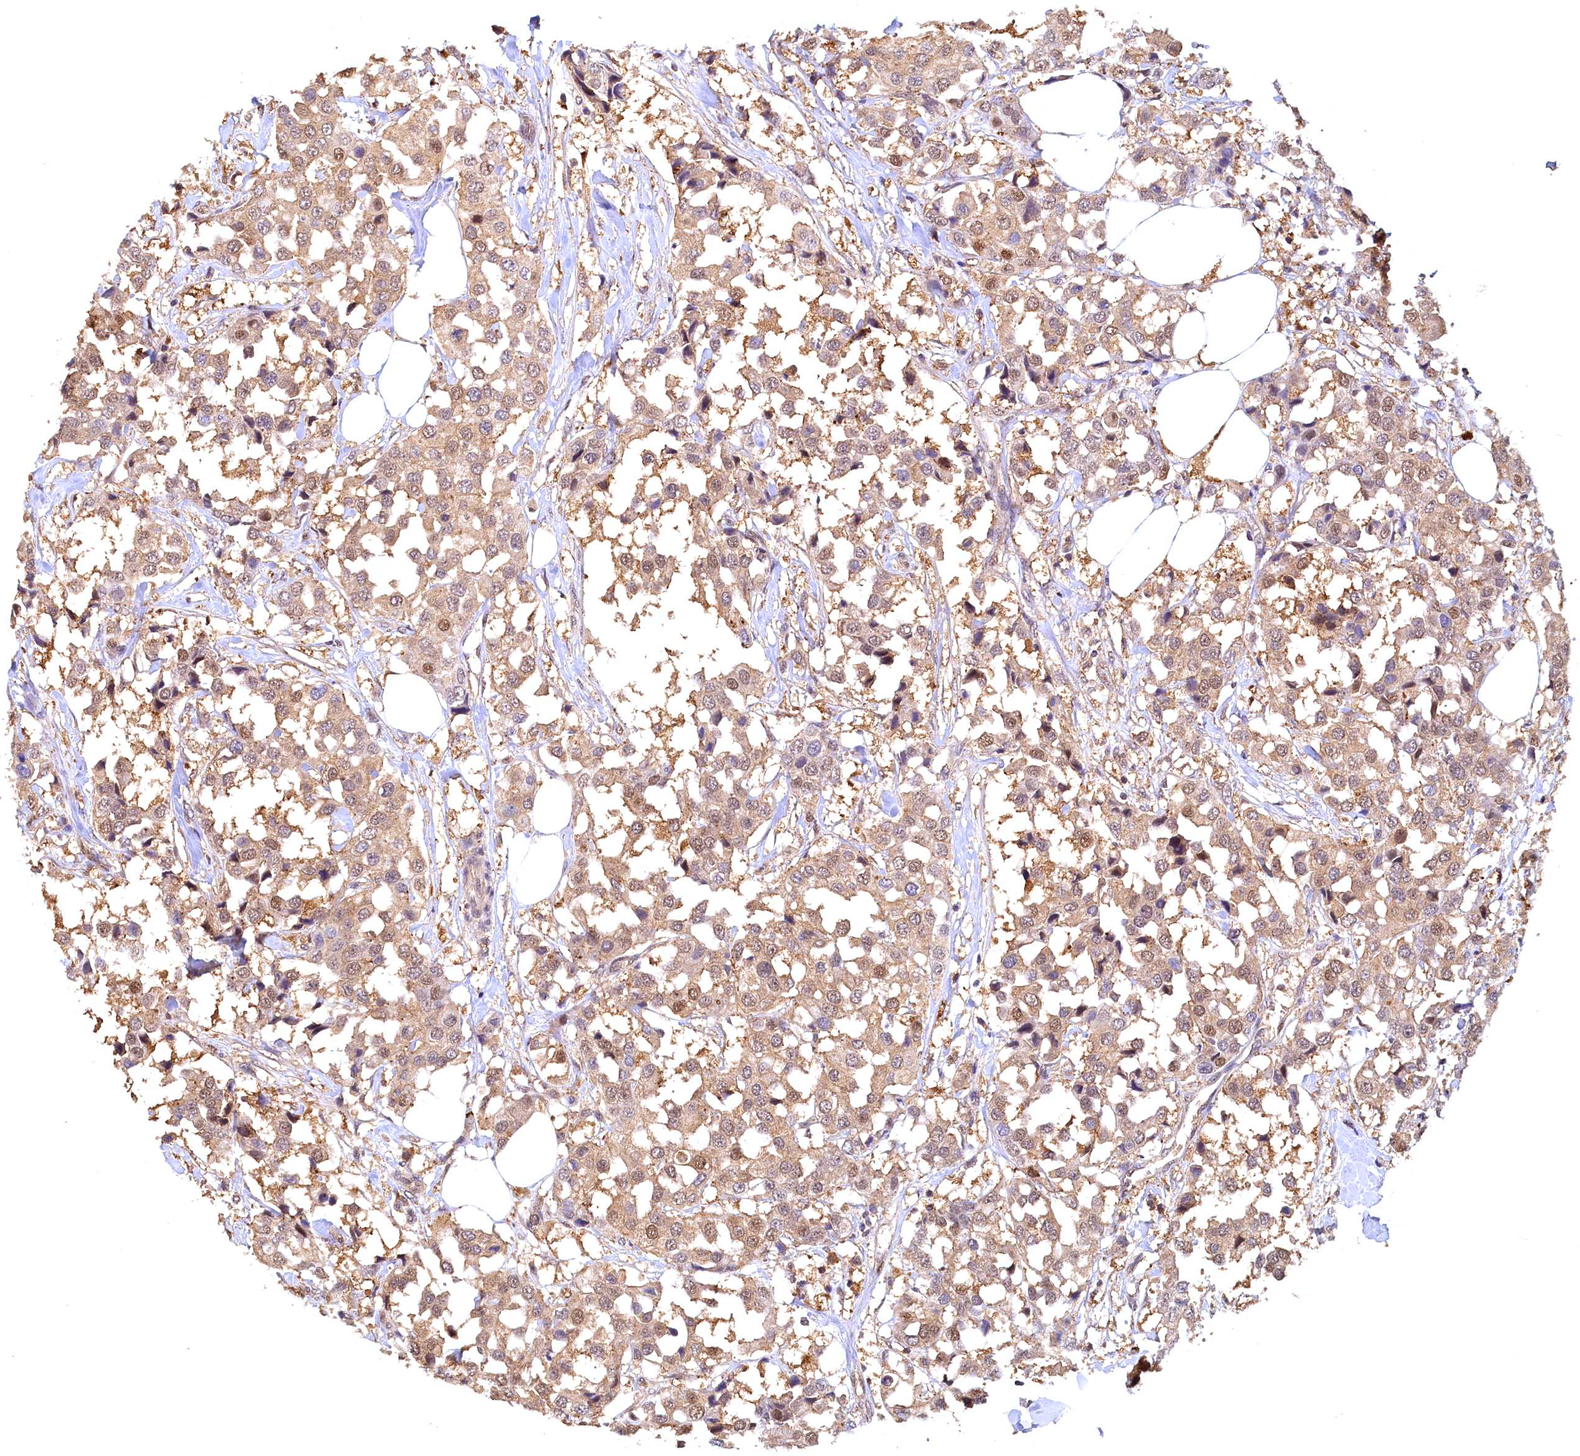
{"staining": {"intensity": "moderate", "quantity": ">75%", "location": "cytoplasmic/membranous,nuclear"}, "tissue": "breast cancer", "cell_type": "Tumor cells", "image_type": "cancer", "snomed": [{"axis": "morphology", "description": "Duct carcinoma"}, {"axis": "topography", "description": "Breast"}], "caption": "Breast cancer (infiltrating ductal carcinoma) was stained to show a protein in brown. There is medium levels of moderate cytoplasmic/membranous and nuclear staining in about >75% of tumor cells.", "gene": "UBL7", "patient": {"sex": "female", "age": 80}}